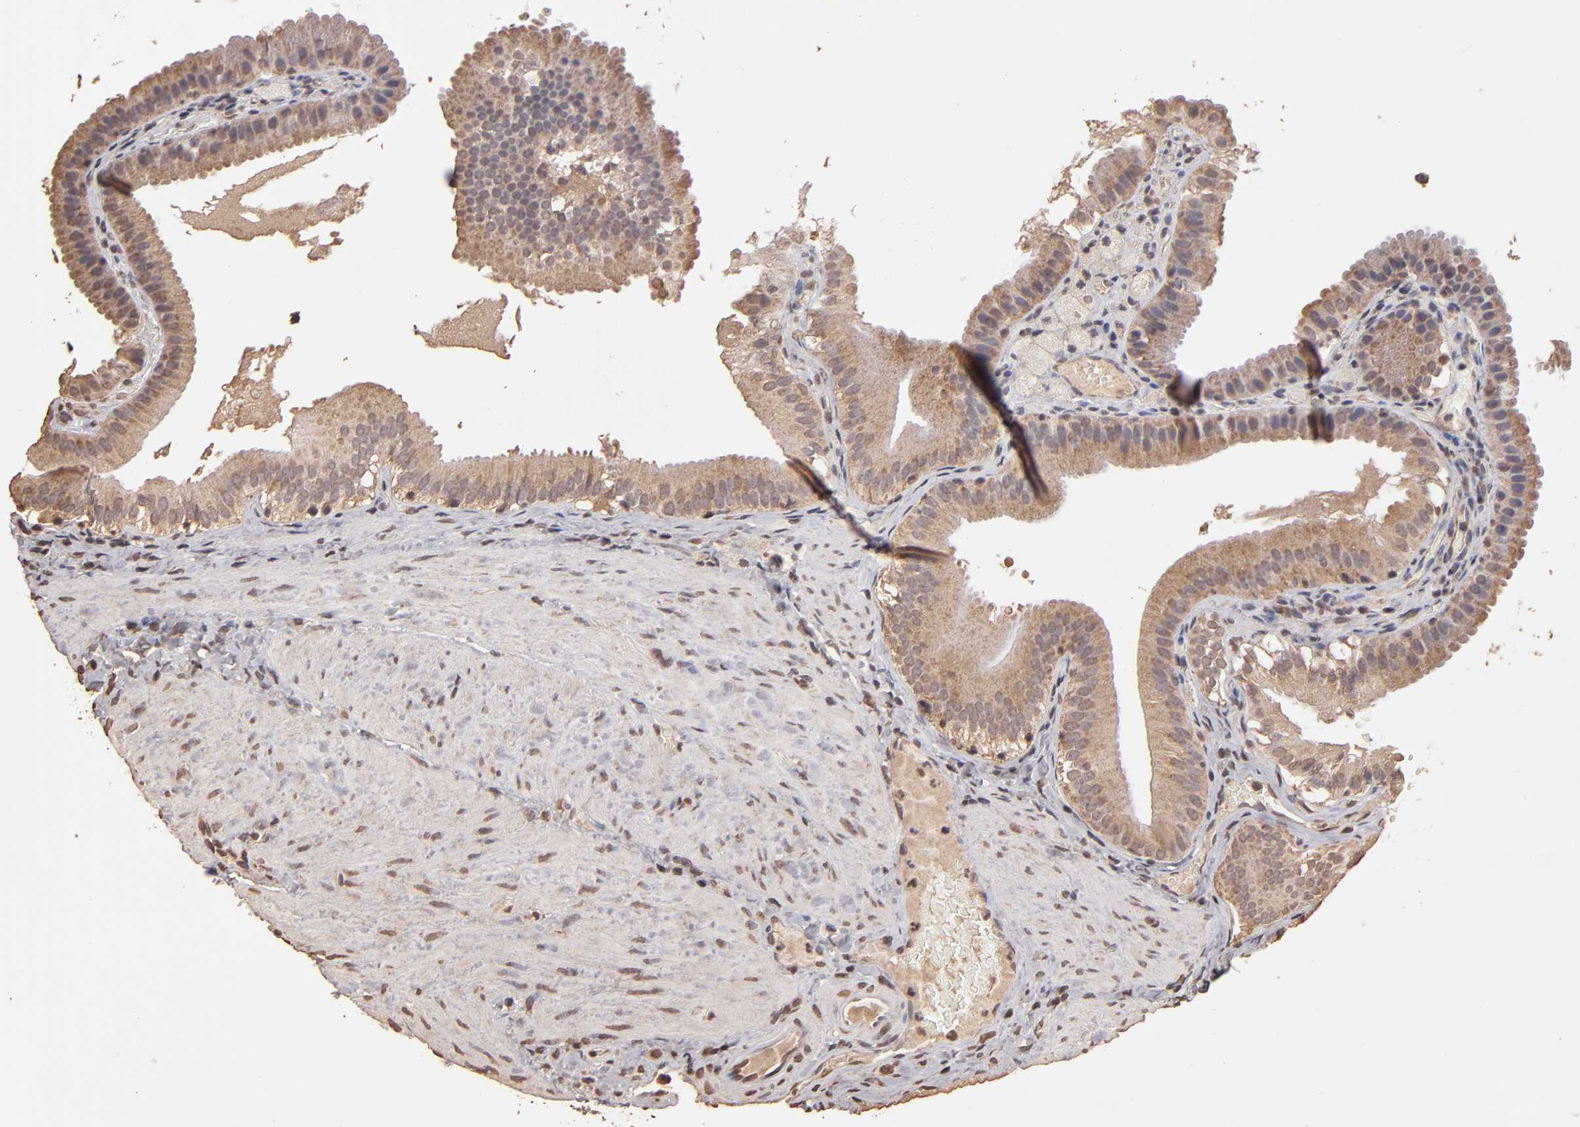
{"staining": {"intensity": "weak", "quantity": ">75%", "location": "cytoplasmic/membranous"}, "tissue": "gallbladder", "cell_type": "Glandular cells", "image_type": "normal", "snomed": [{"axis": "morphology", "description": "Normal tissue, NOS"}, {"axis": "topography", "description": "Gallbladder"}], "caption": "Weak cytoplasmic/membranous expression for a protein is identified in about >75% of glandular cells of unremarkable gallbladder using immunohistochemistry (IHC).", "gene": "OPHN1", "patient": {"sex": "female", "age": 24}}